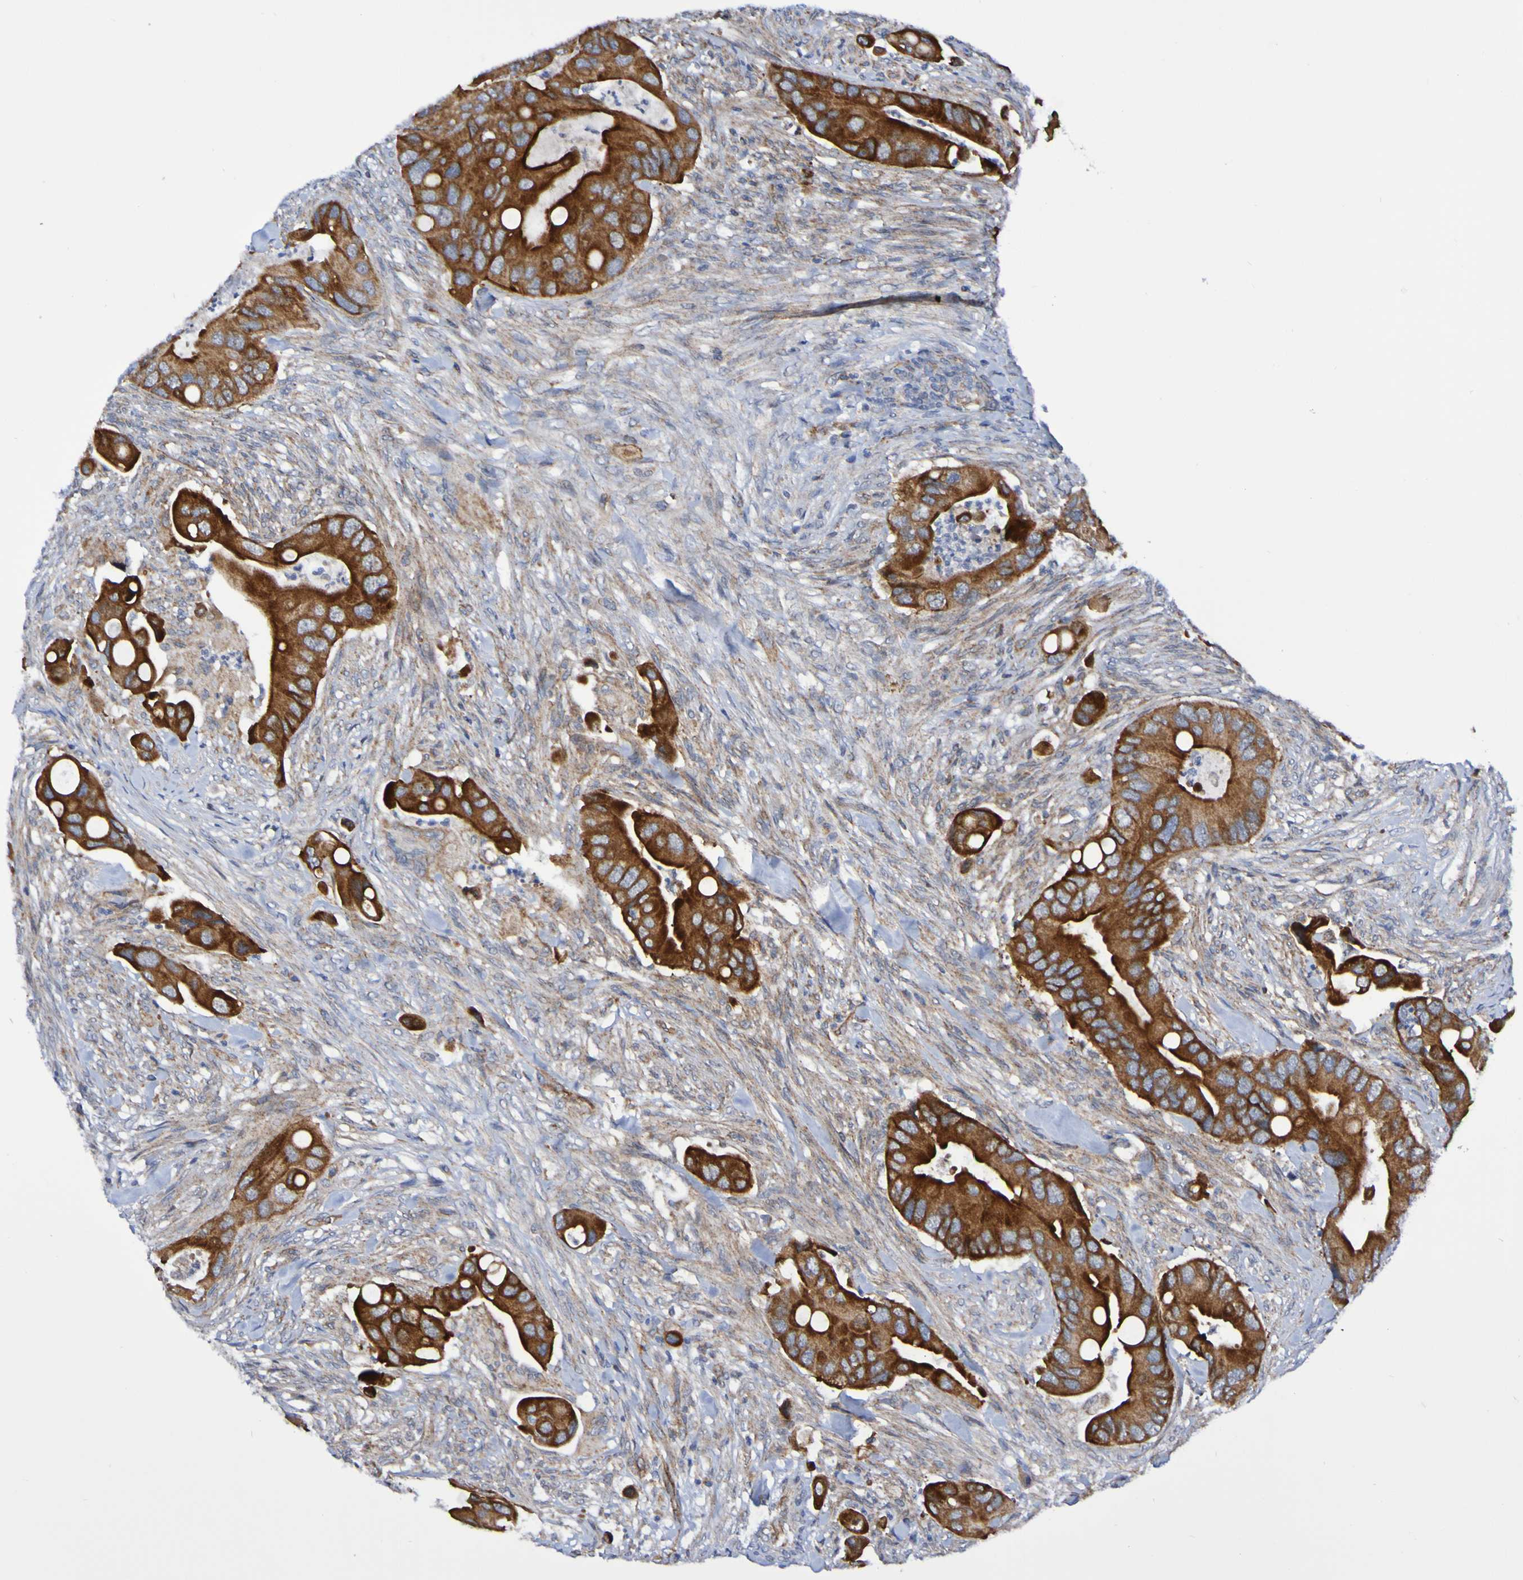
{"staining": {"intensity": "strong", "quantity": ">75%", "location": "cytoplasmic/membranous"}, "tissue": "colorectal cancer", "cell_type": "Tumor cells", "image_type": "cancer", "snomed": [{"axis": "morphology", "description": "Adenocarcinoma, NOS"}, {"axis": "topography", "description": "Rectum"}], "caption": "Adenocarcinoma (colorectal) stained with immunohistochemistry (IHC) displays strong cytoplasmic/membranous expression in approximately >75% of tumor cells. The staining was performed using DAB (3,3'-diaminobenzidine), with brown indicating positive protein expression. Nuclei are stained blue with hematoxylin.", "gene": "GJB1", "patient": {"sex": "female", "age": 57}}